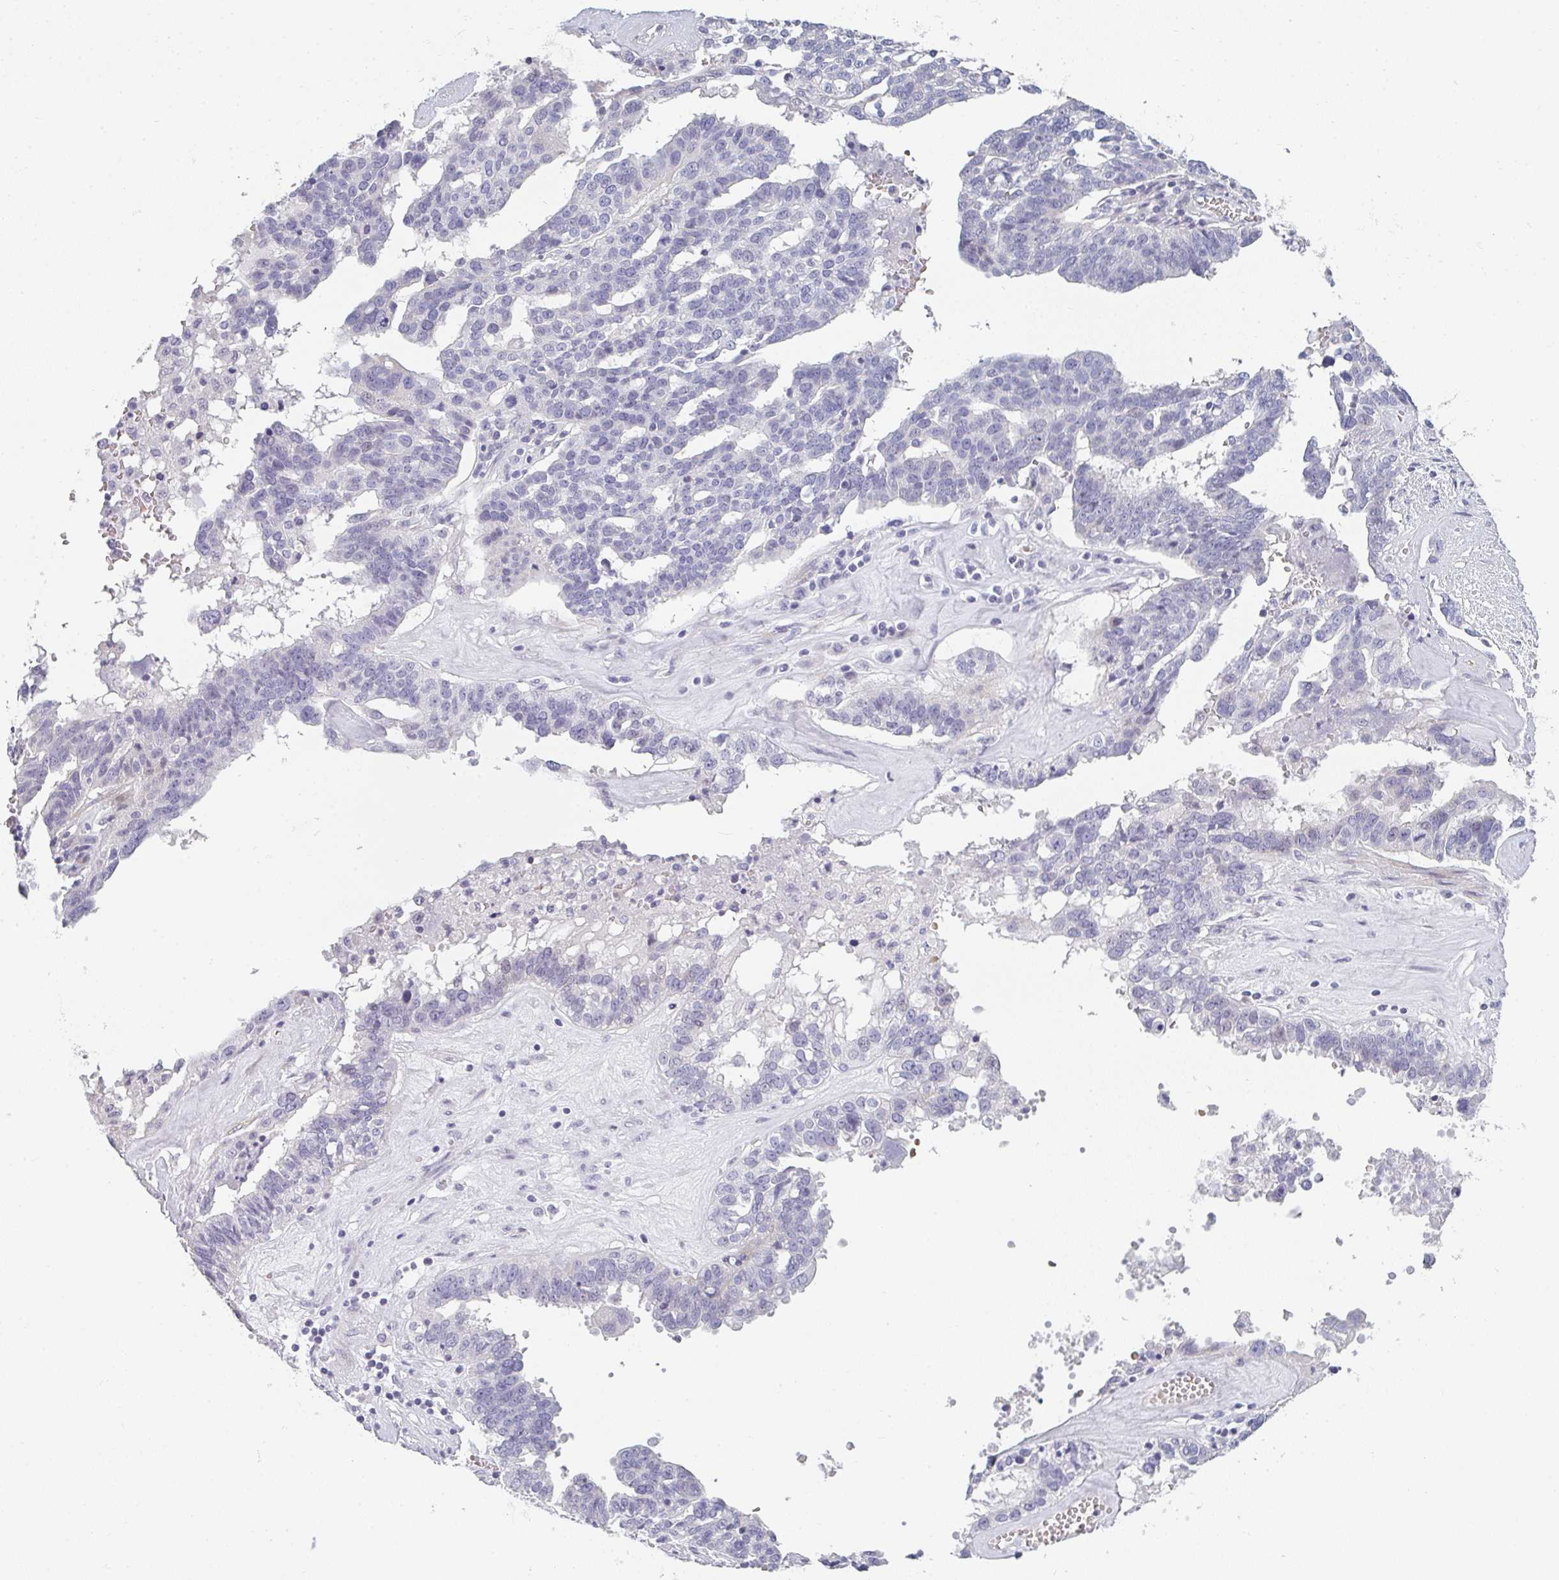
{"staining": {"intensity": "negative", "quantity": "none", "location": "none"}, "tissue": "ovarian cancer", "cell_type": "Tumor cells", "image_type": "cancer", "snomed": [{"axis": "morphology", "description": "Cystadenocarcinoma, serous, NOS"}, {"axis": "topography", "description": "Ovary"}], "caption": "Tumor cells are negative for brown protein staining in ovarian cancer (serous cystadenocarcinoma).", "gene": "NEU2", "patient": {"sex": "female", "age": 59}}